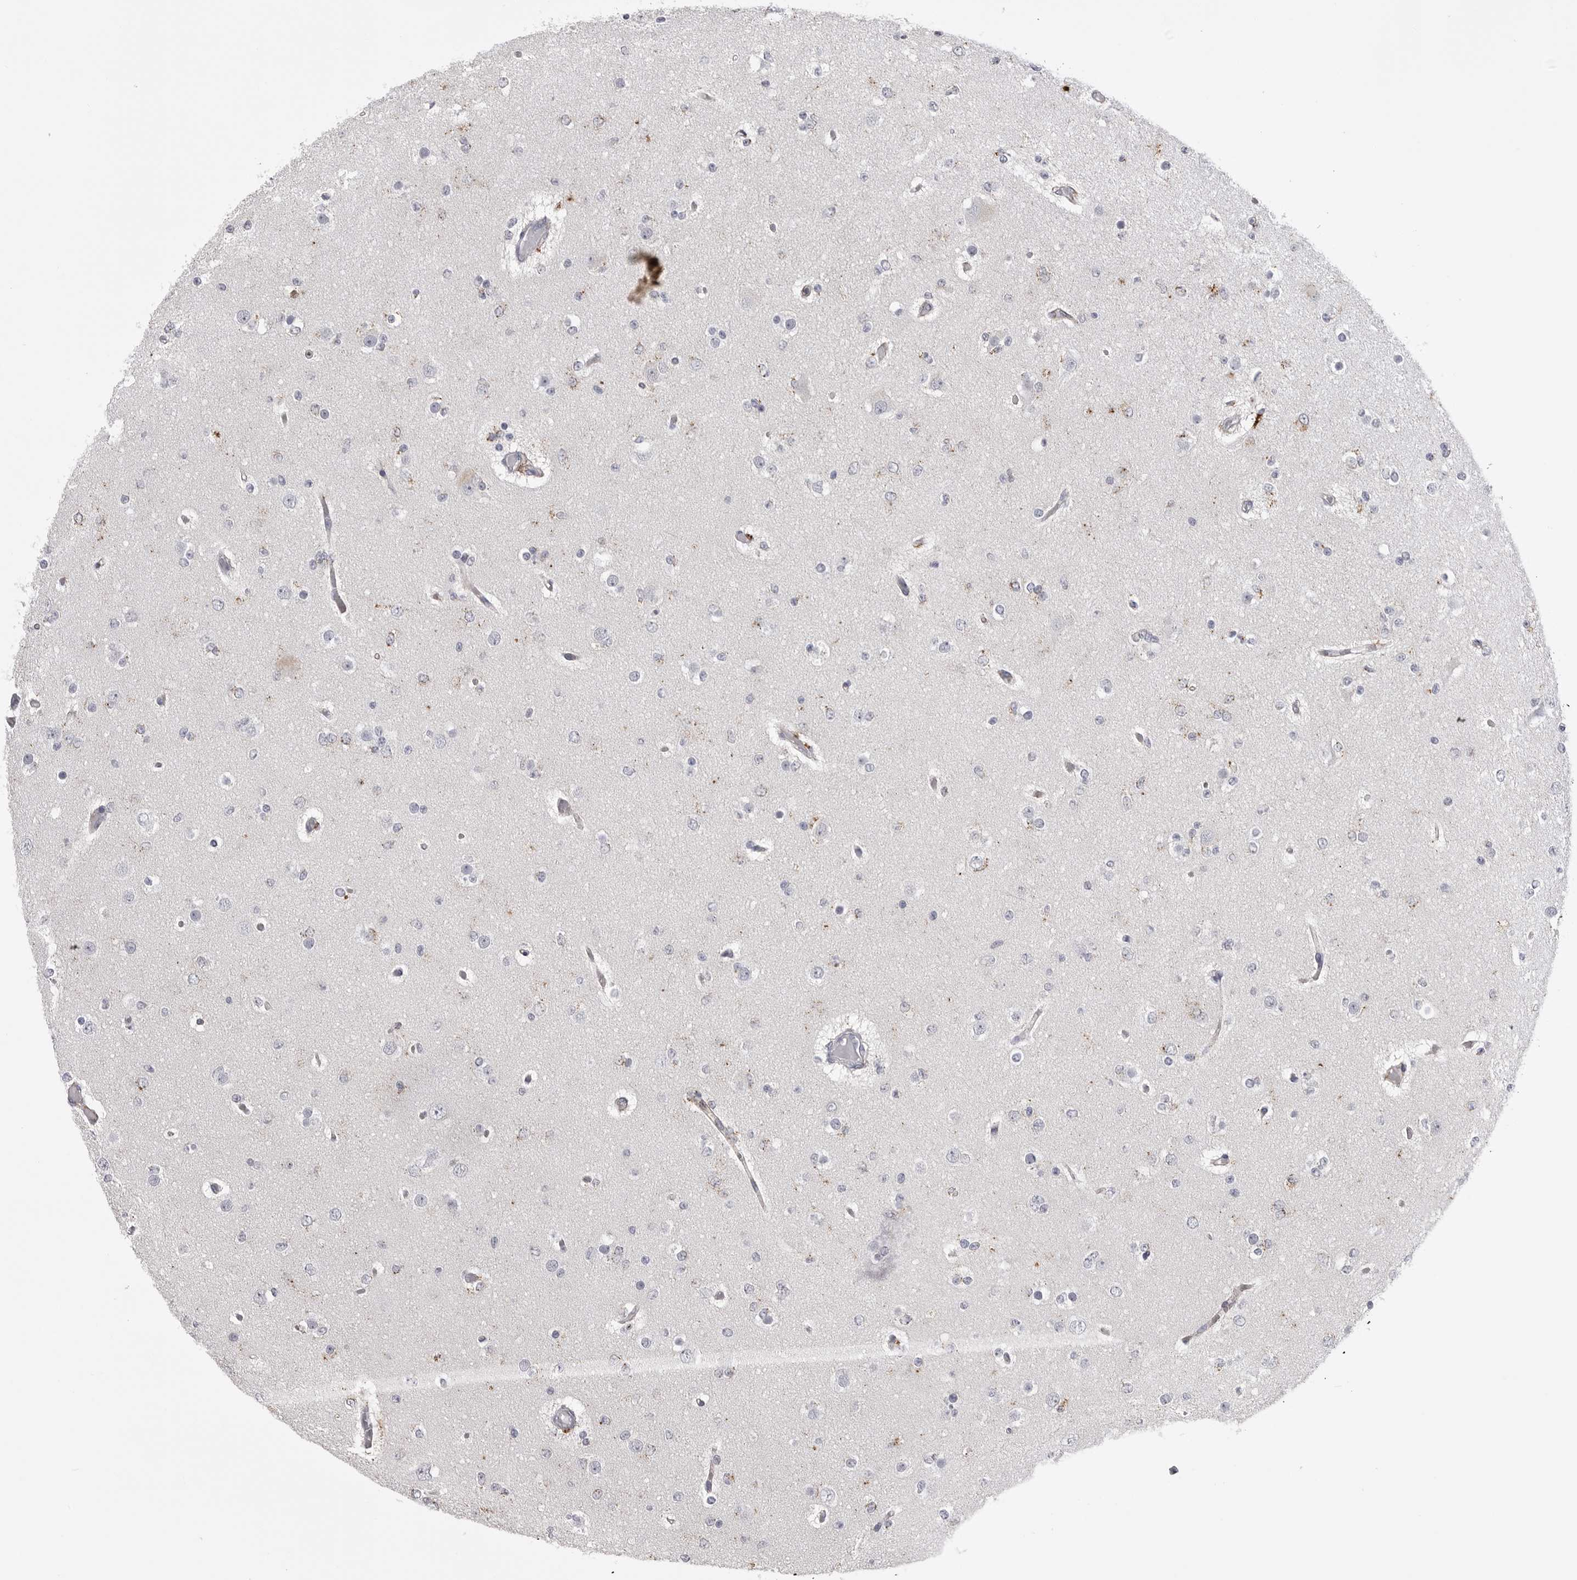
{"staining": {"intensity": "negative", "quantity": "none", "location": "none"}, "tissue": "glioma", "cell_type": "Tumor cells", "image_type": "cancer", "snomed": [{"axis": "morphology", "description": "Glioma, malignant, Low grade"}, {"axis": "topography", "description": "Brain"}], "caption": "DAB immunohistochemical staining of glioma reveals no significant positivity in tumor cells.", "gene": "PSPN", "patient": {"sex": "female", "age": 22}}